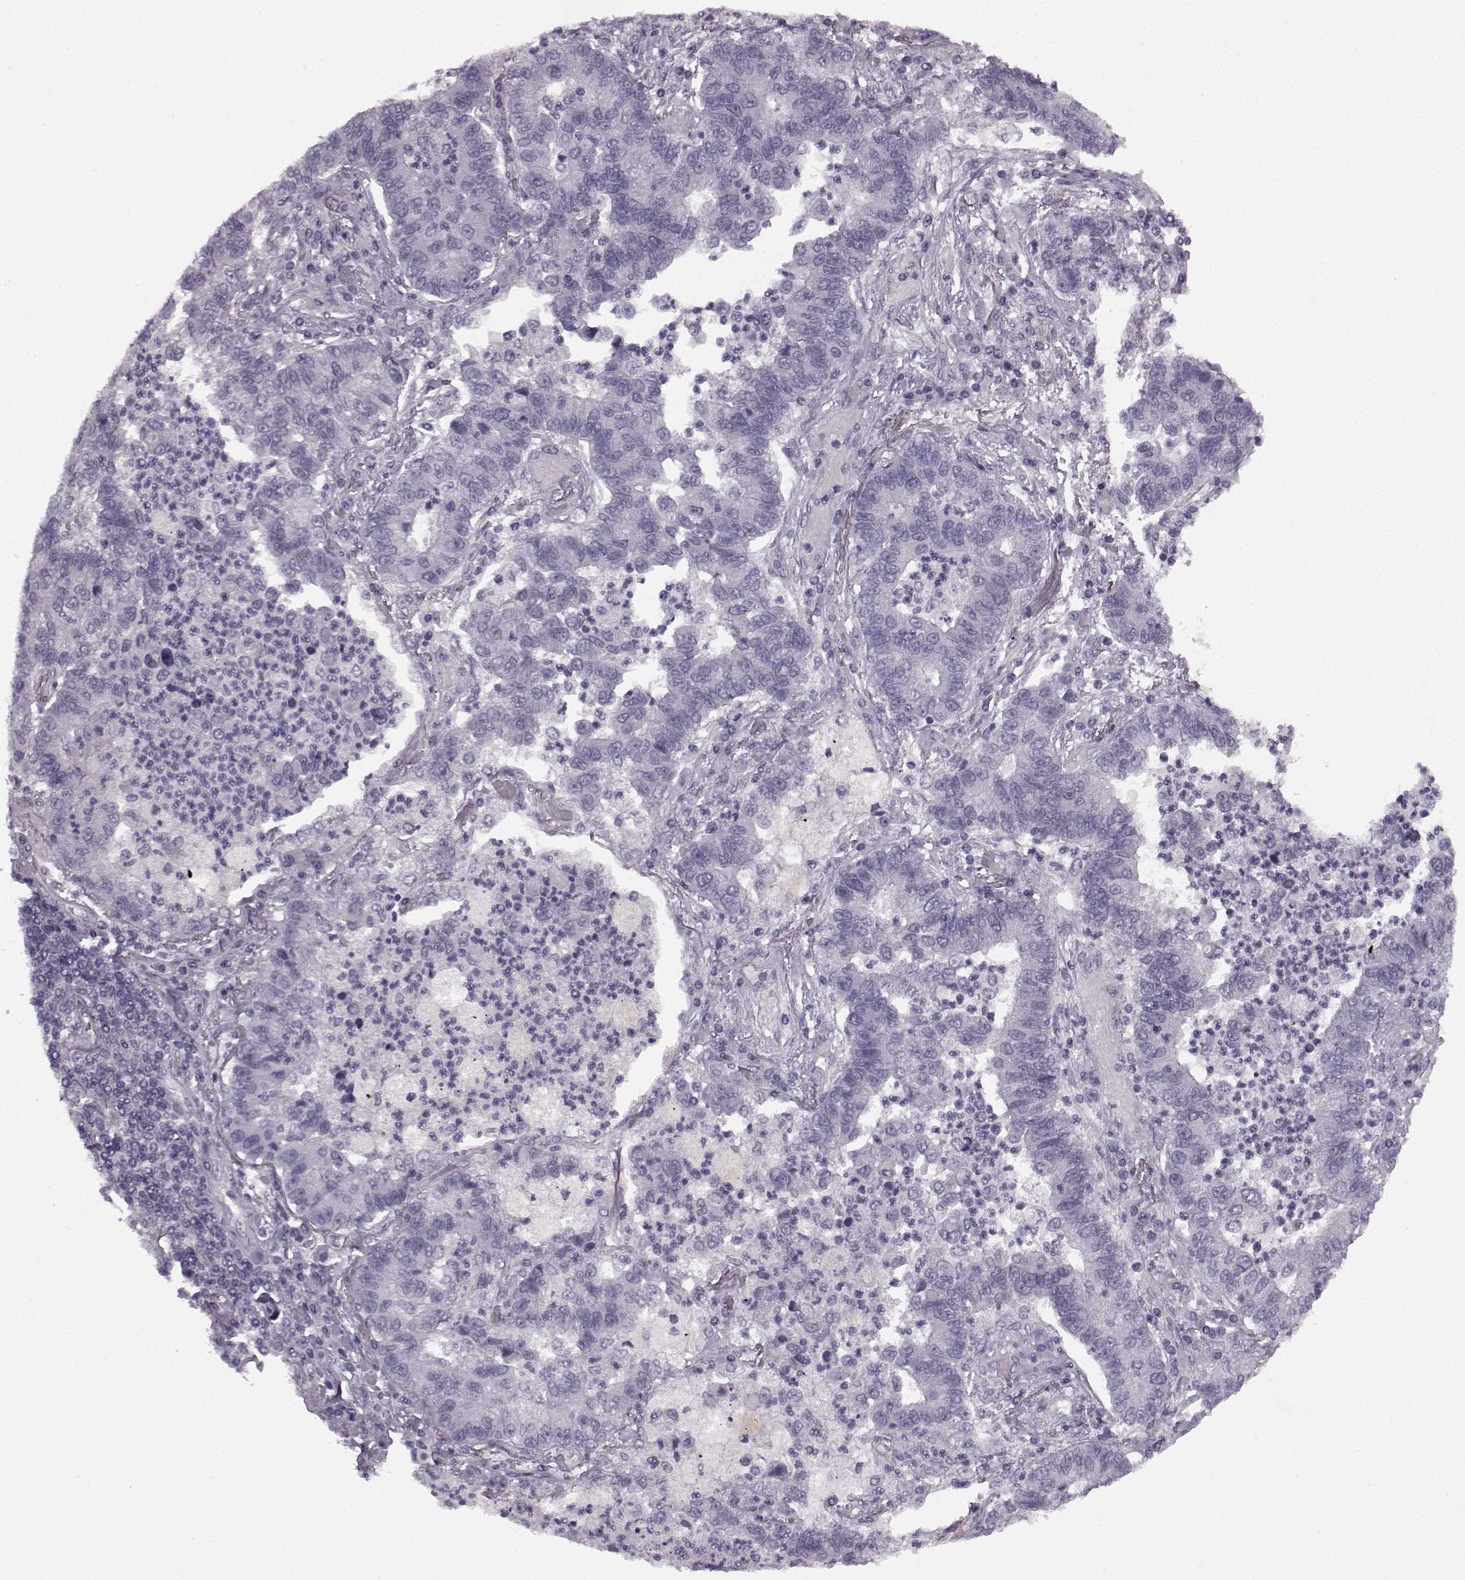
{"staining": {"intensity": "negative", "quantity": "none", "location": "none"}, "tissue": "lung cancer", "cell_type": "Tumor cells", "image_type": "cancer", "snomed": [{"axis": "morphology", "description": "Adenocarcinoma, NOS"}, {"axis": "topography", "description": "Lung"}], "caption": "This micrograph is of lung cancer (adenocarcinoma) stained with immunohistochemistry to label a protein in brown with the nuclei are counter-stained blue. There is no expression in tumor cells.", "gene": "SEMG2", "patient": {"sex": "female", "age": 57}}